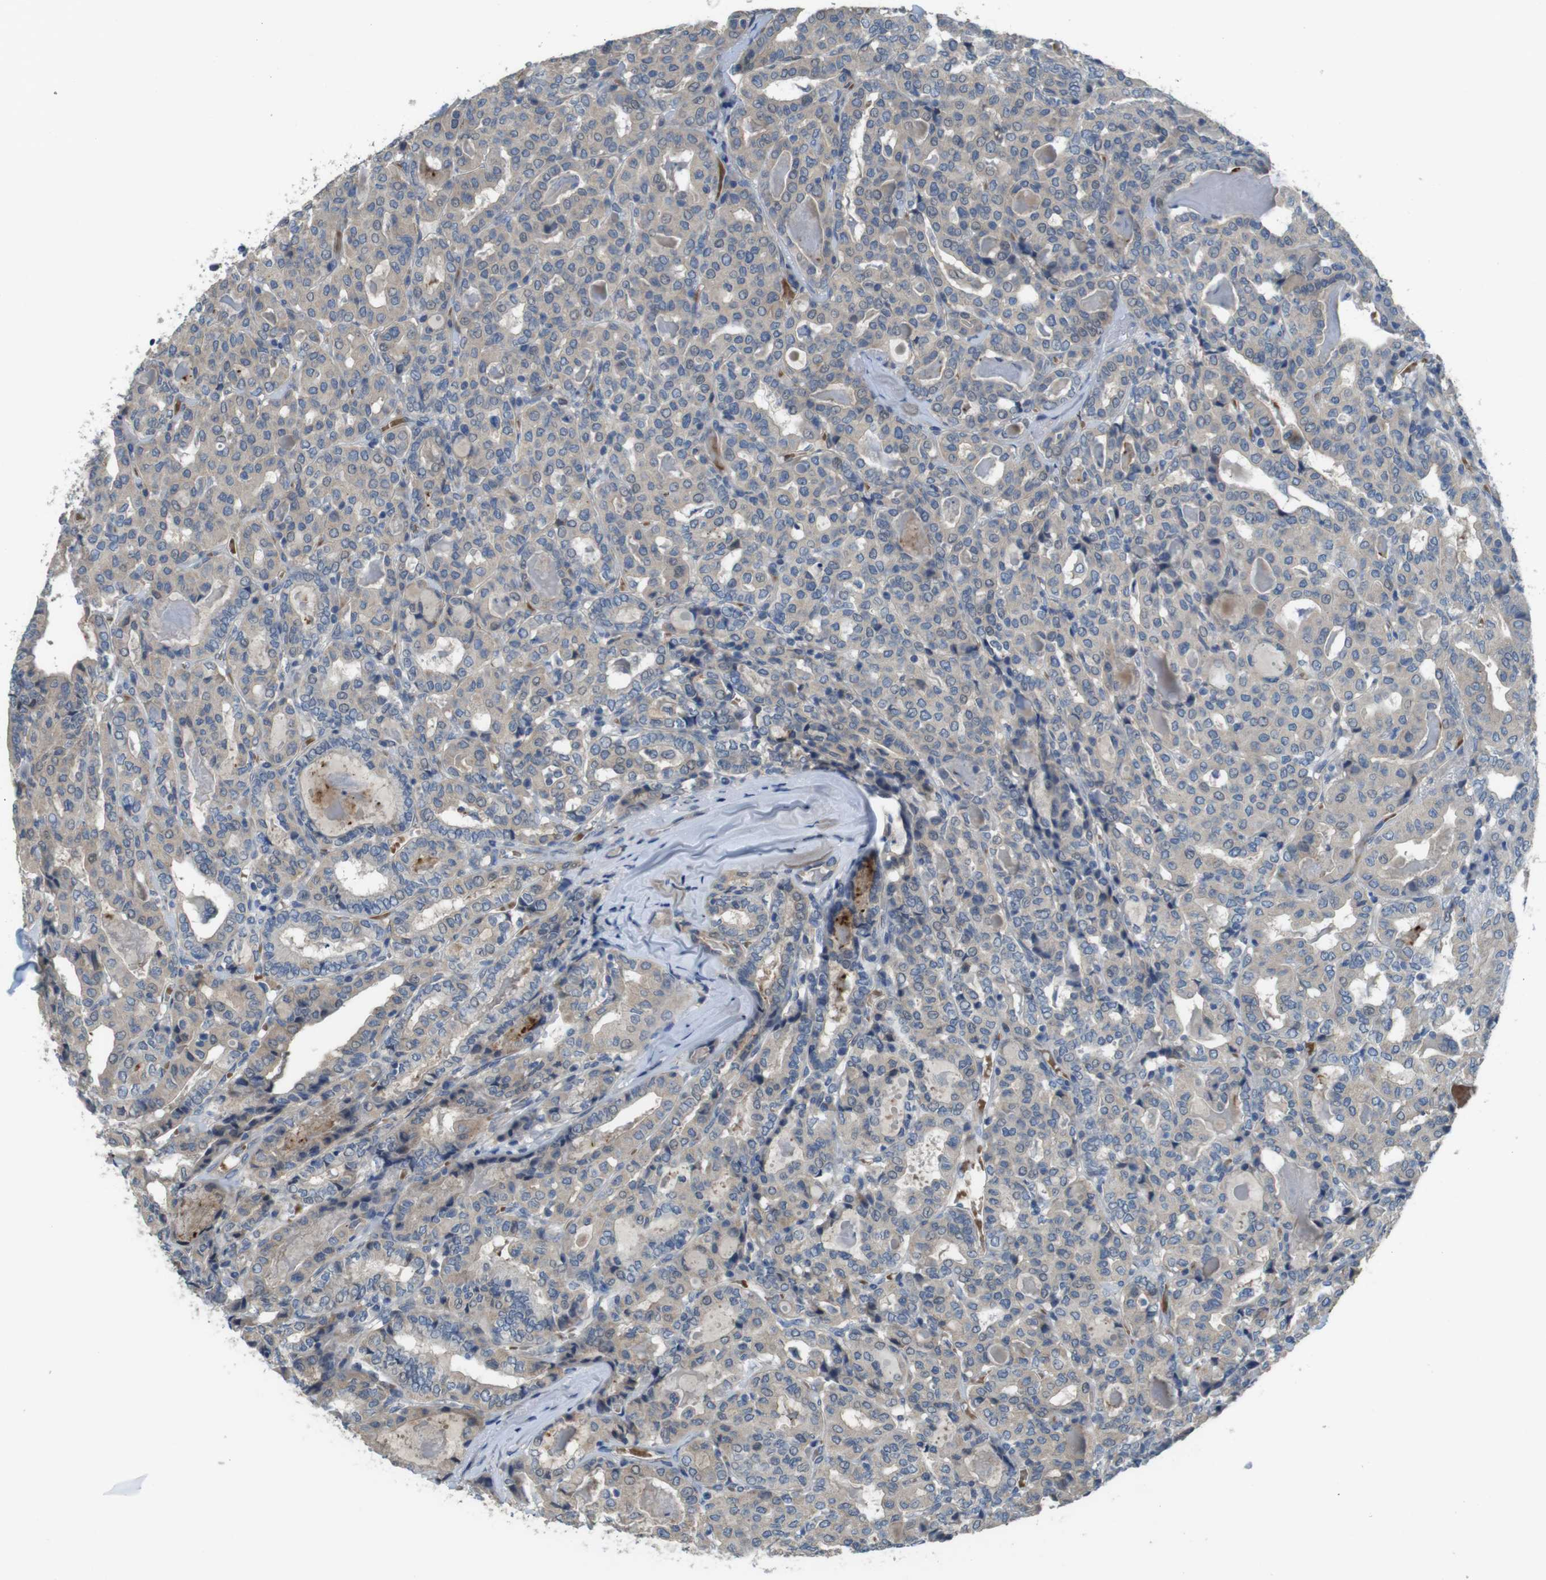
{"staining": {"intensity": "weak", "quantity": "<25%", "location": "cytoplasmic/membranous"}, "tissue": "thyroid cancer", "cell_type": "Tumor cells", "image_type": "cancer", "snomed": [{"axis": "morphology", "description": "Papillary adenocarcinoma, NOS"}, {"axis": "topography", "description": "Thyroid gland"}], "caption": "Papillary adenocarcinoma (thyroid) was stained to show a protein in brown. There is no significant expression in tumor cells.", "gene": "ABHD15", "patient": {"sex": "female", "age": 42}}